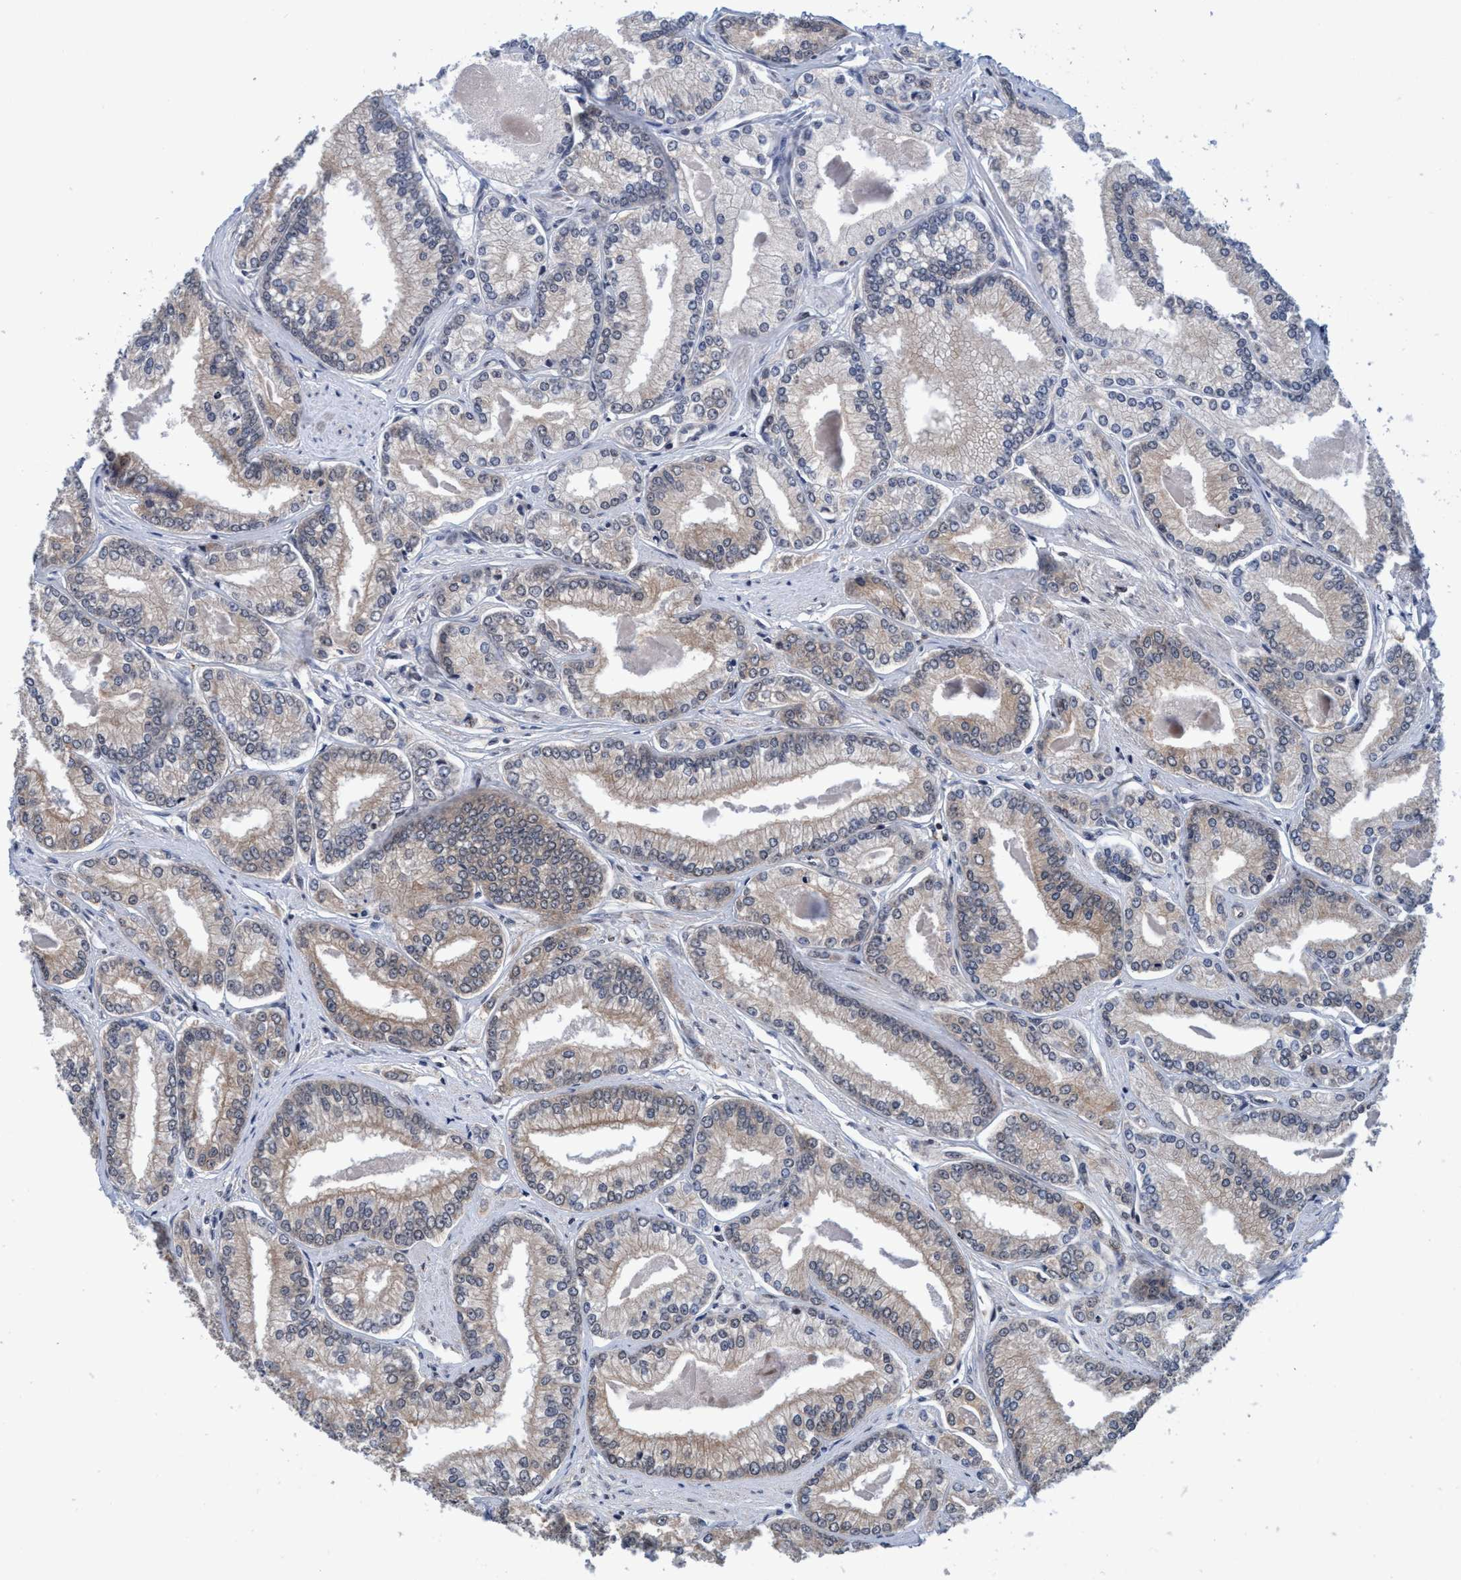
{"staining": {"intensity": "weak", "quantity": "25%-75%", "location": "cytoplasmic/membranous"}, "tissue": "prostate cancer", "cell_type": "Tumor cells", "image_type": "cancer", "snomed": [{"axis": "morphology", "description": "Adenocarcinoma, Low grade"}, {"axis": "topography", "description": "Prostate"}], "caption": "IHC histopathology image of human prostate cancer stained for a protein (brown), which reveals low levels of weak cytoplasmic/membranous positivity in approximately 25%-75% of tumor cells.", "gene": "PSMD12", "patient": {"sex": "male", "age": 52}}